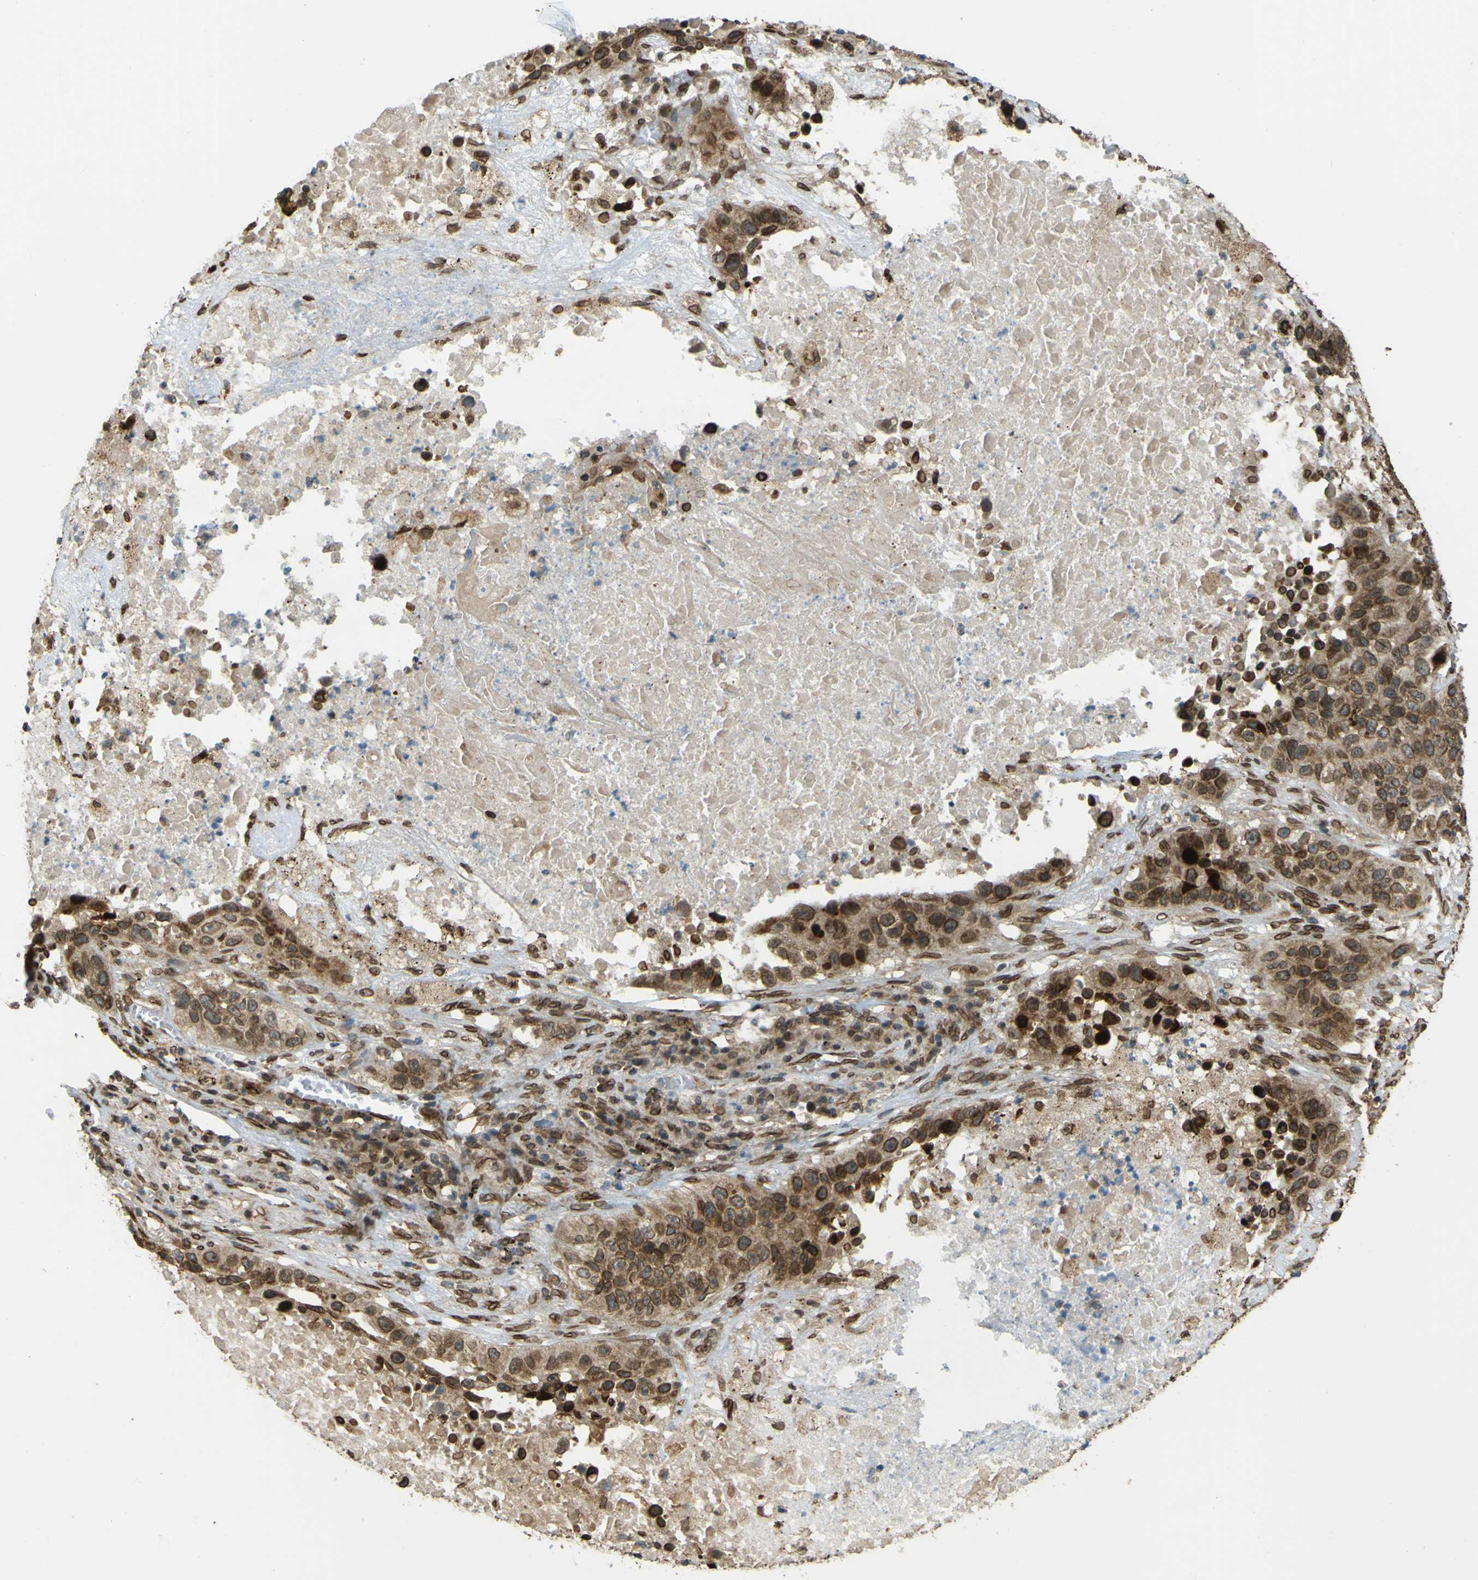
{"staining": {"intensity": "moderate", "quantity": ">75%", "location": "cytoplasmic/membranous,nuclear"}, "tissue": "lung cancer", "cell_type": "Tumor cells", "image_type": "cancer", "snomed": [{"axis": "morphology", "description": "Squamous cell carcinoma, NOS"}, {"axis": "topography", "description": "Lung"}], "caption": "Lung squamous cell carcinoma stained with a brown dye exhibits moderate cytoplasmic/membranous and nuclear positive expression in about >75% of tumor cells.", "gene": "GALNT1", "patient": {"sex": "male", "age": 57}}